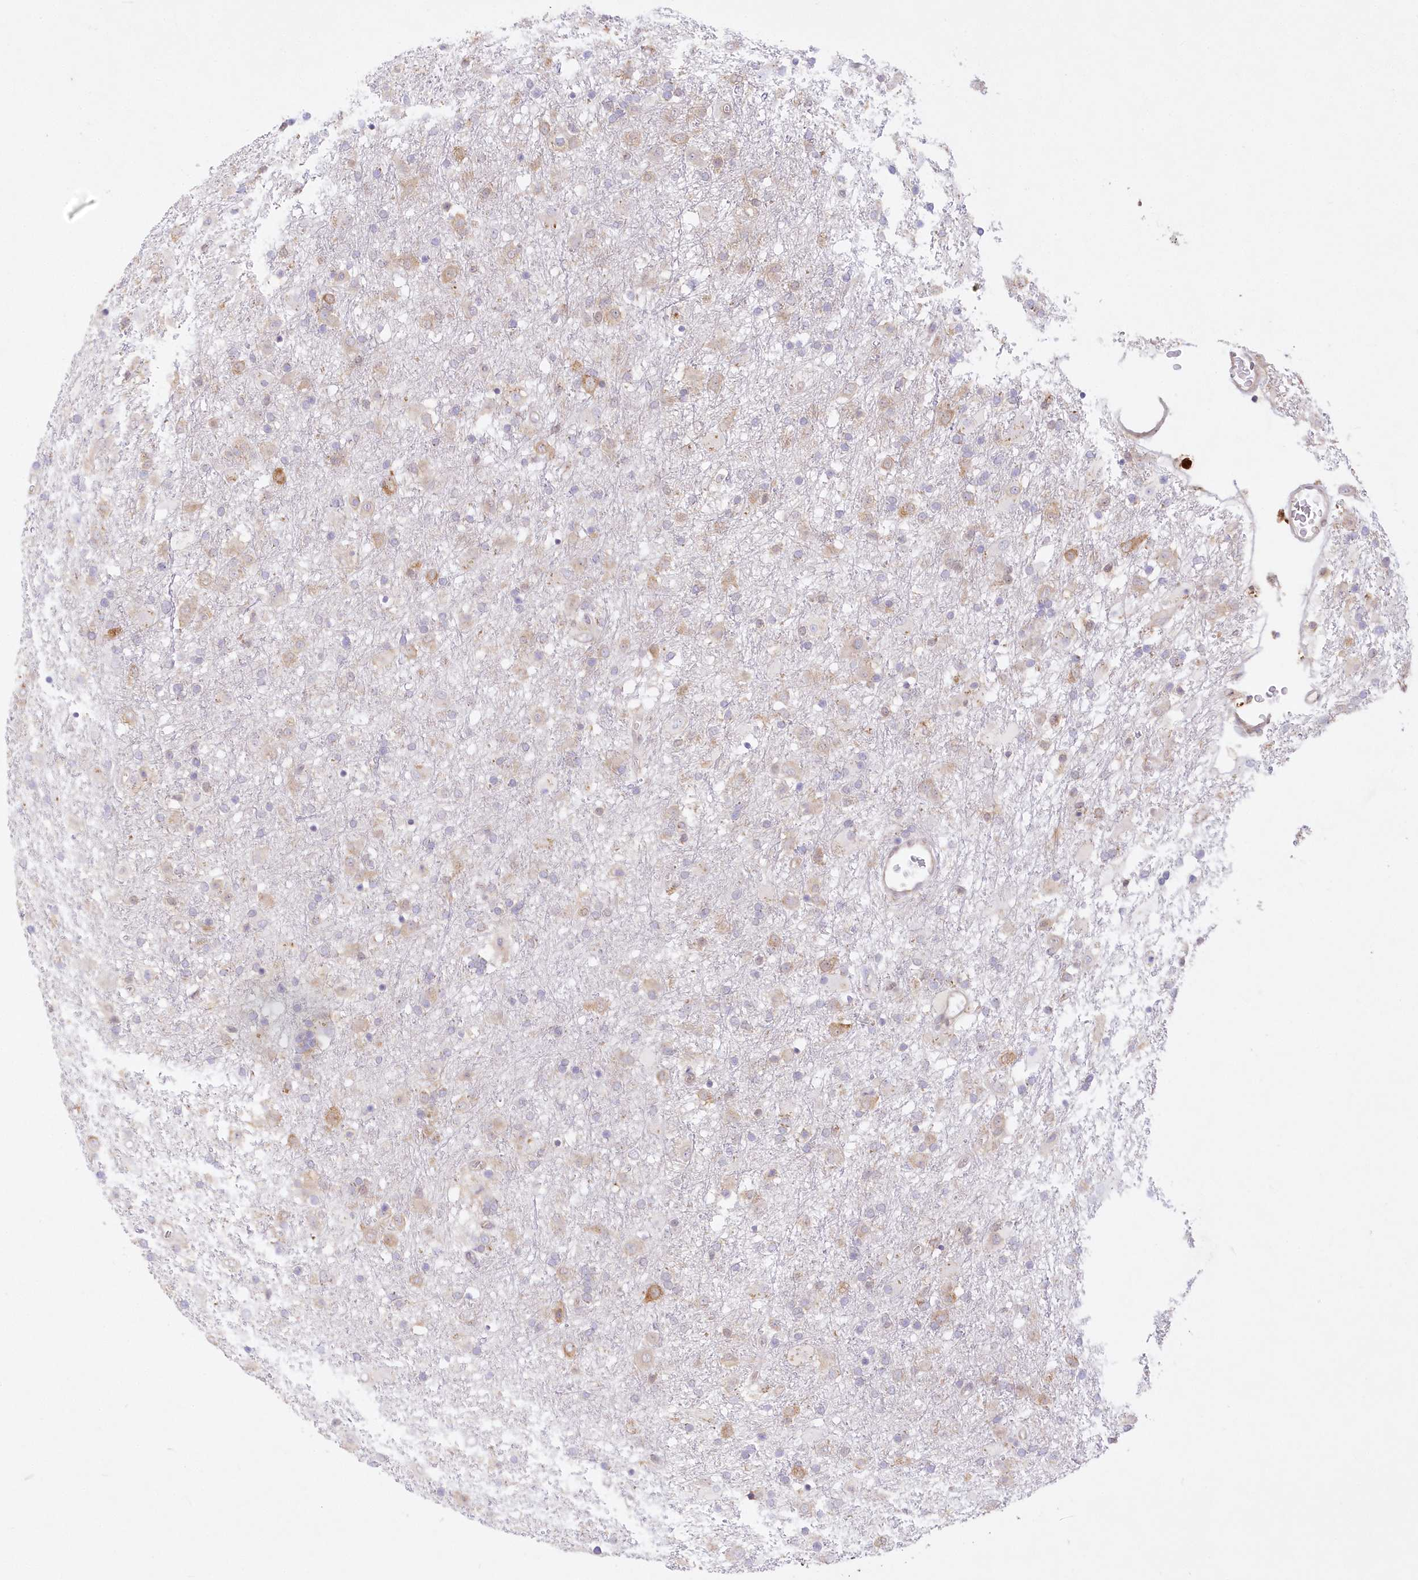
{"staining": {"intensity": "weak", "quantity": "<25%", "location": "cytoplasmic/membranous"}, "tissue": "glioma", "cell_type": "Tumor cells", "image_type": "cancer", "snomed": [{"axis": "morphology", "description": "Glioma, malignant, Low grade"}, {"axis": "topography", "description": "Brain"}], "caption": "A high-resolution photomicrograph shows IHC staining of glioma, which demonstrates no significant staining in tumor cells.", "gene": "RNPEP", "patient": {"sex": "male", "age": 65}}